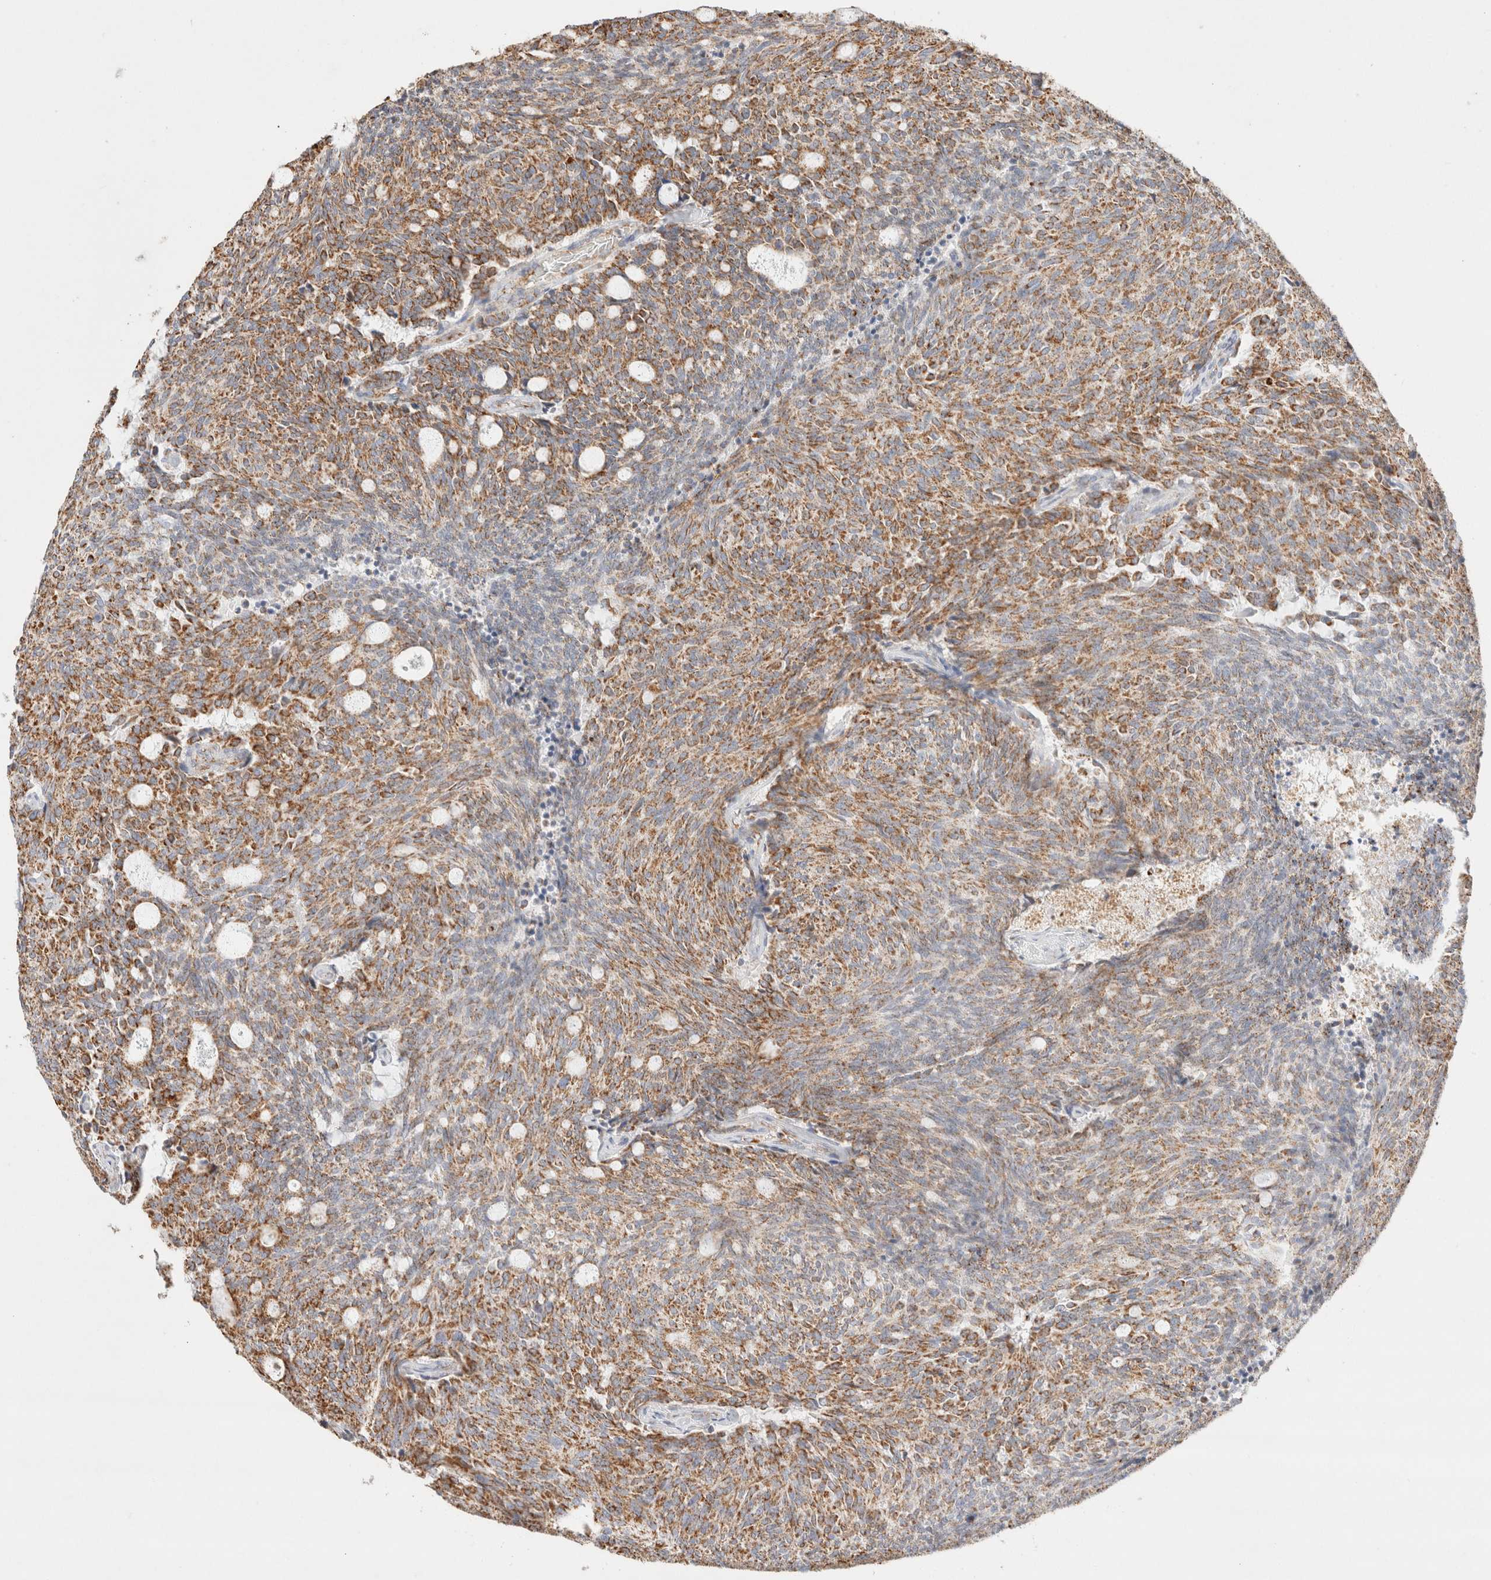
{"staining": {"intensity": "moderate", "quantity": ">75%", "location": "cytoplasmic/membranous"}, "tissue": "carcinoid", "cell_type": "Tumor cells", "image_type": "cancer", "snomed": [{"axis": "morphology", "description": "Carcinoid, malignant, NOS"}, {"axis": "topography", "description": "Pancreas"}], "caption": "Brown immunohistochemical staining in human malignant carcinoid demonstrates moderate cytoplasmic/membranous staining in about >75% of tumor cells.", "gene": "PHB2", "patient": {"sex": "female", "age": 54}}